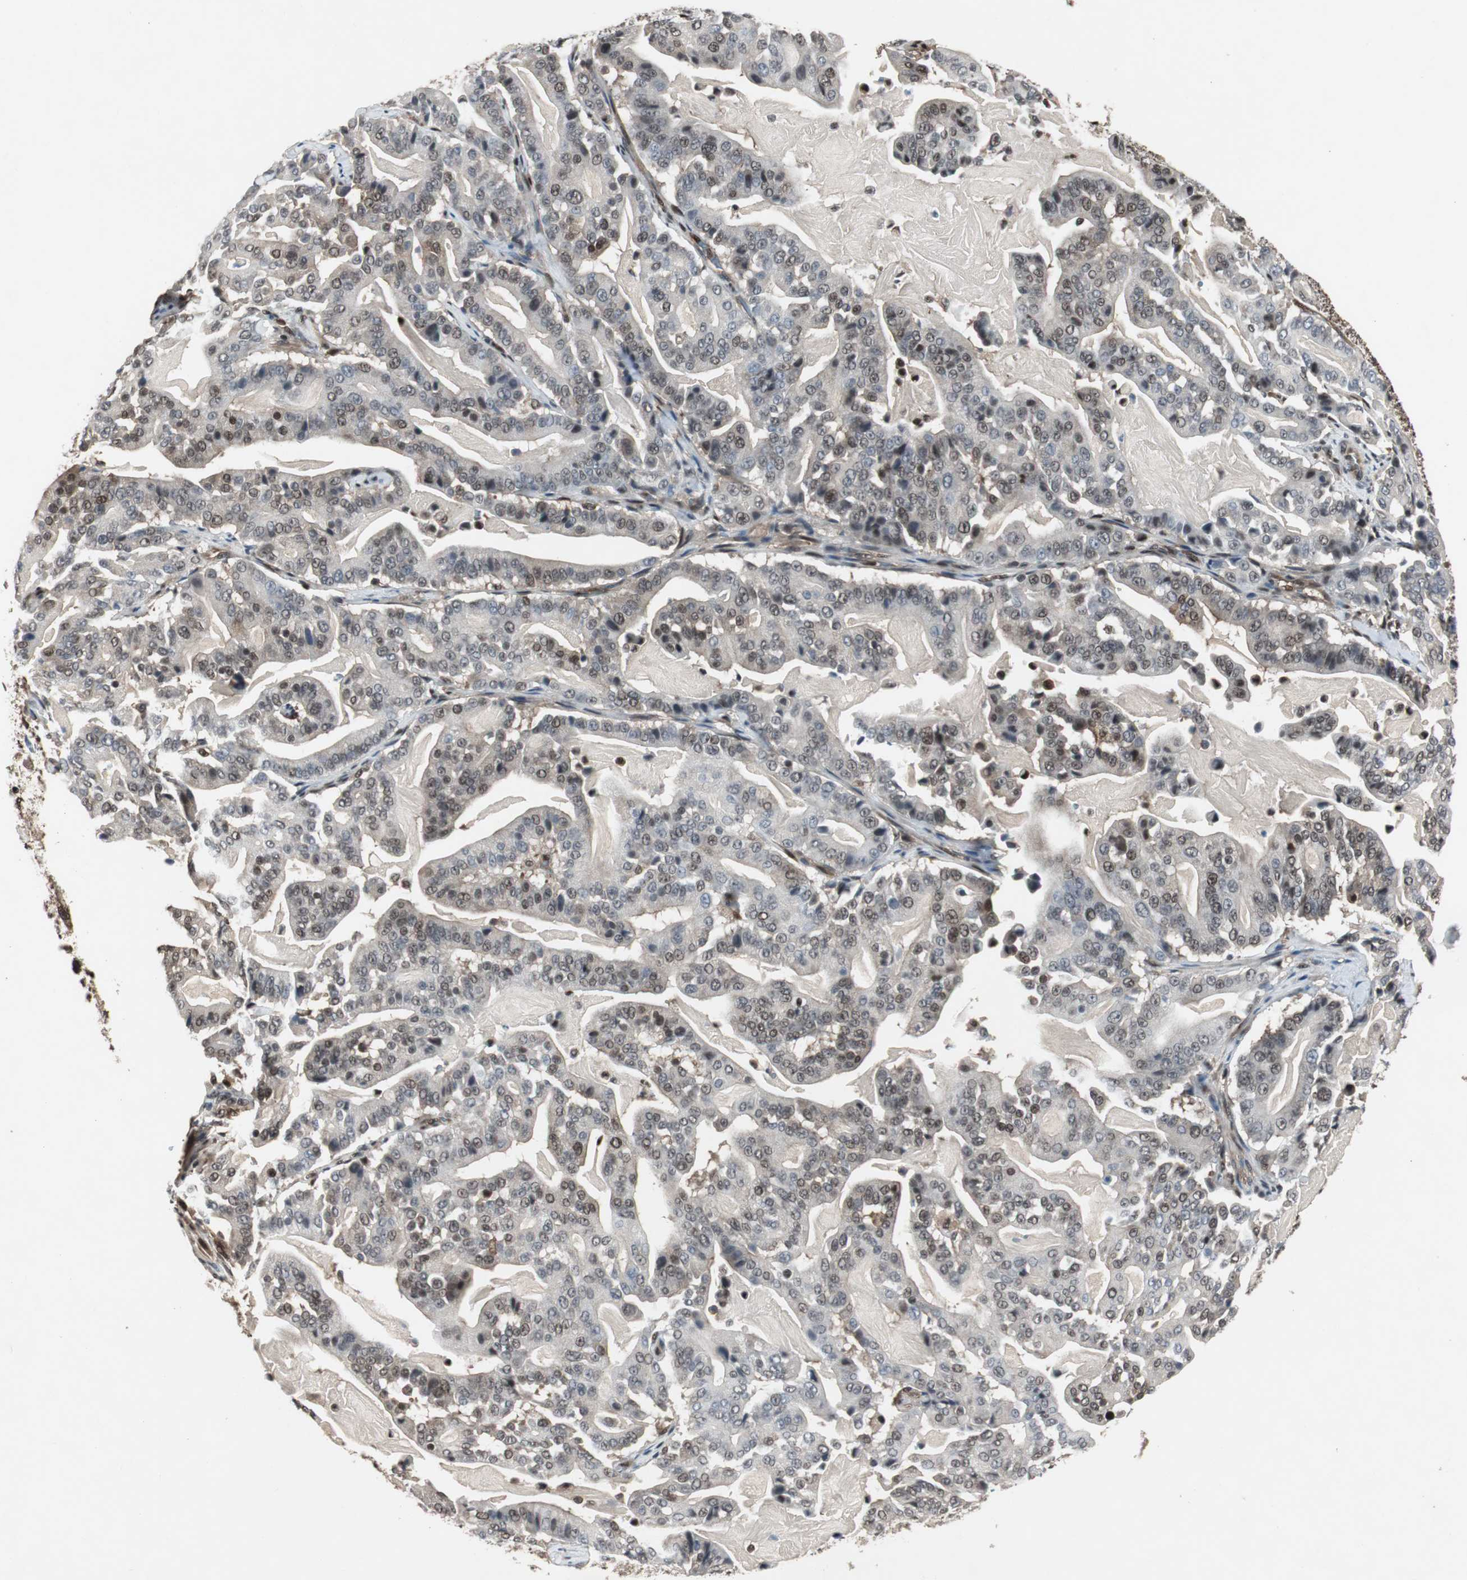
{"staining": {"intensity": "weak", "quantity": "25%-75%", "location": "cytoplasmic/membranous,nuclear"}, "tissue": "pancreatic cancer", "cell_type": "Tumor cells", "image_type": "cancer", "snomed": [{"axis": "morphology", "description": "Adenocarcinoma, NOS"}, {"axis": "topography", "description": "Pancreas"}], "caption": "Pancreatic adenocarcinoma stained for a protein (brown) exhibits weak cytoplasmic/membranous and nuclear positive positivity in about 25%-75% of tumor cells.", "gene": "ACLY", "patient": {"sex": "male", "age": 63}}